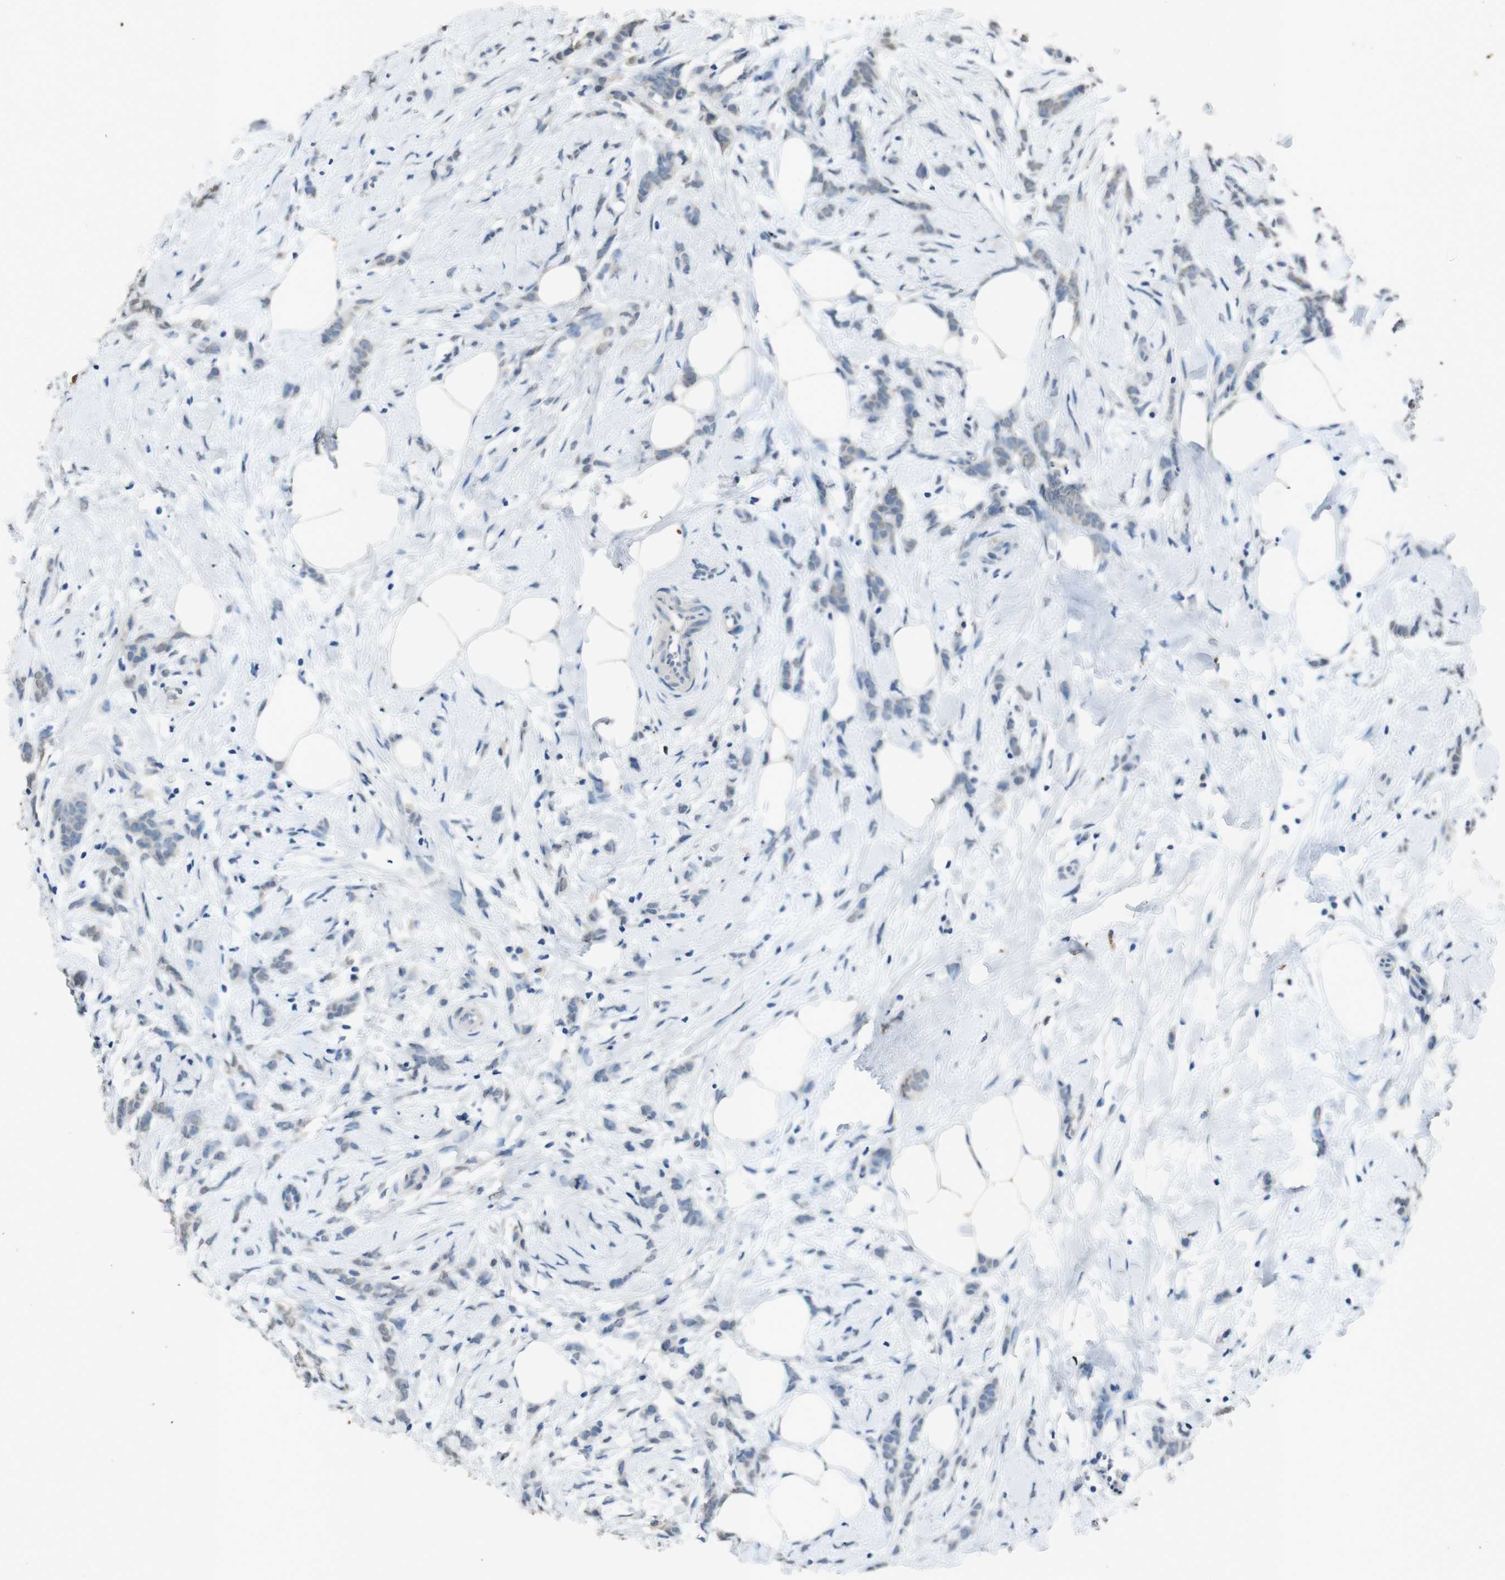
{"staining": {"intensity": "negative", "quantity": "none", "location": "none"}, "tissue": "breast cancer", "cell_type": "Tumor cells", "image_type": "cancer", "snomed": [{"axis": "morphology", "description": "Lobular carcinoma, in situ"}, {"axis": "morphology", "description": "Lobular carcinoma"}, {"axis": "topography", "description": "Breast"}], "caption": "Tumor cells show no significant protein staining in lobular carcinoma (breast).", "gene": "STBD1", "patient": {"sex": "female", "age": 41}}